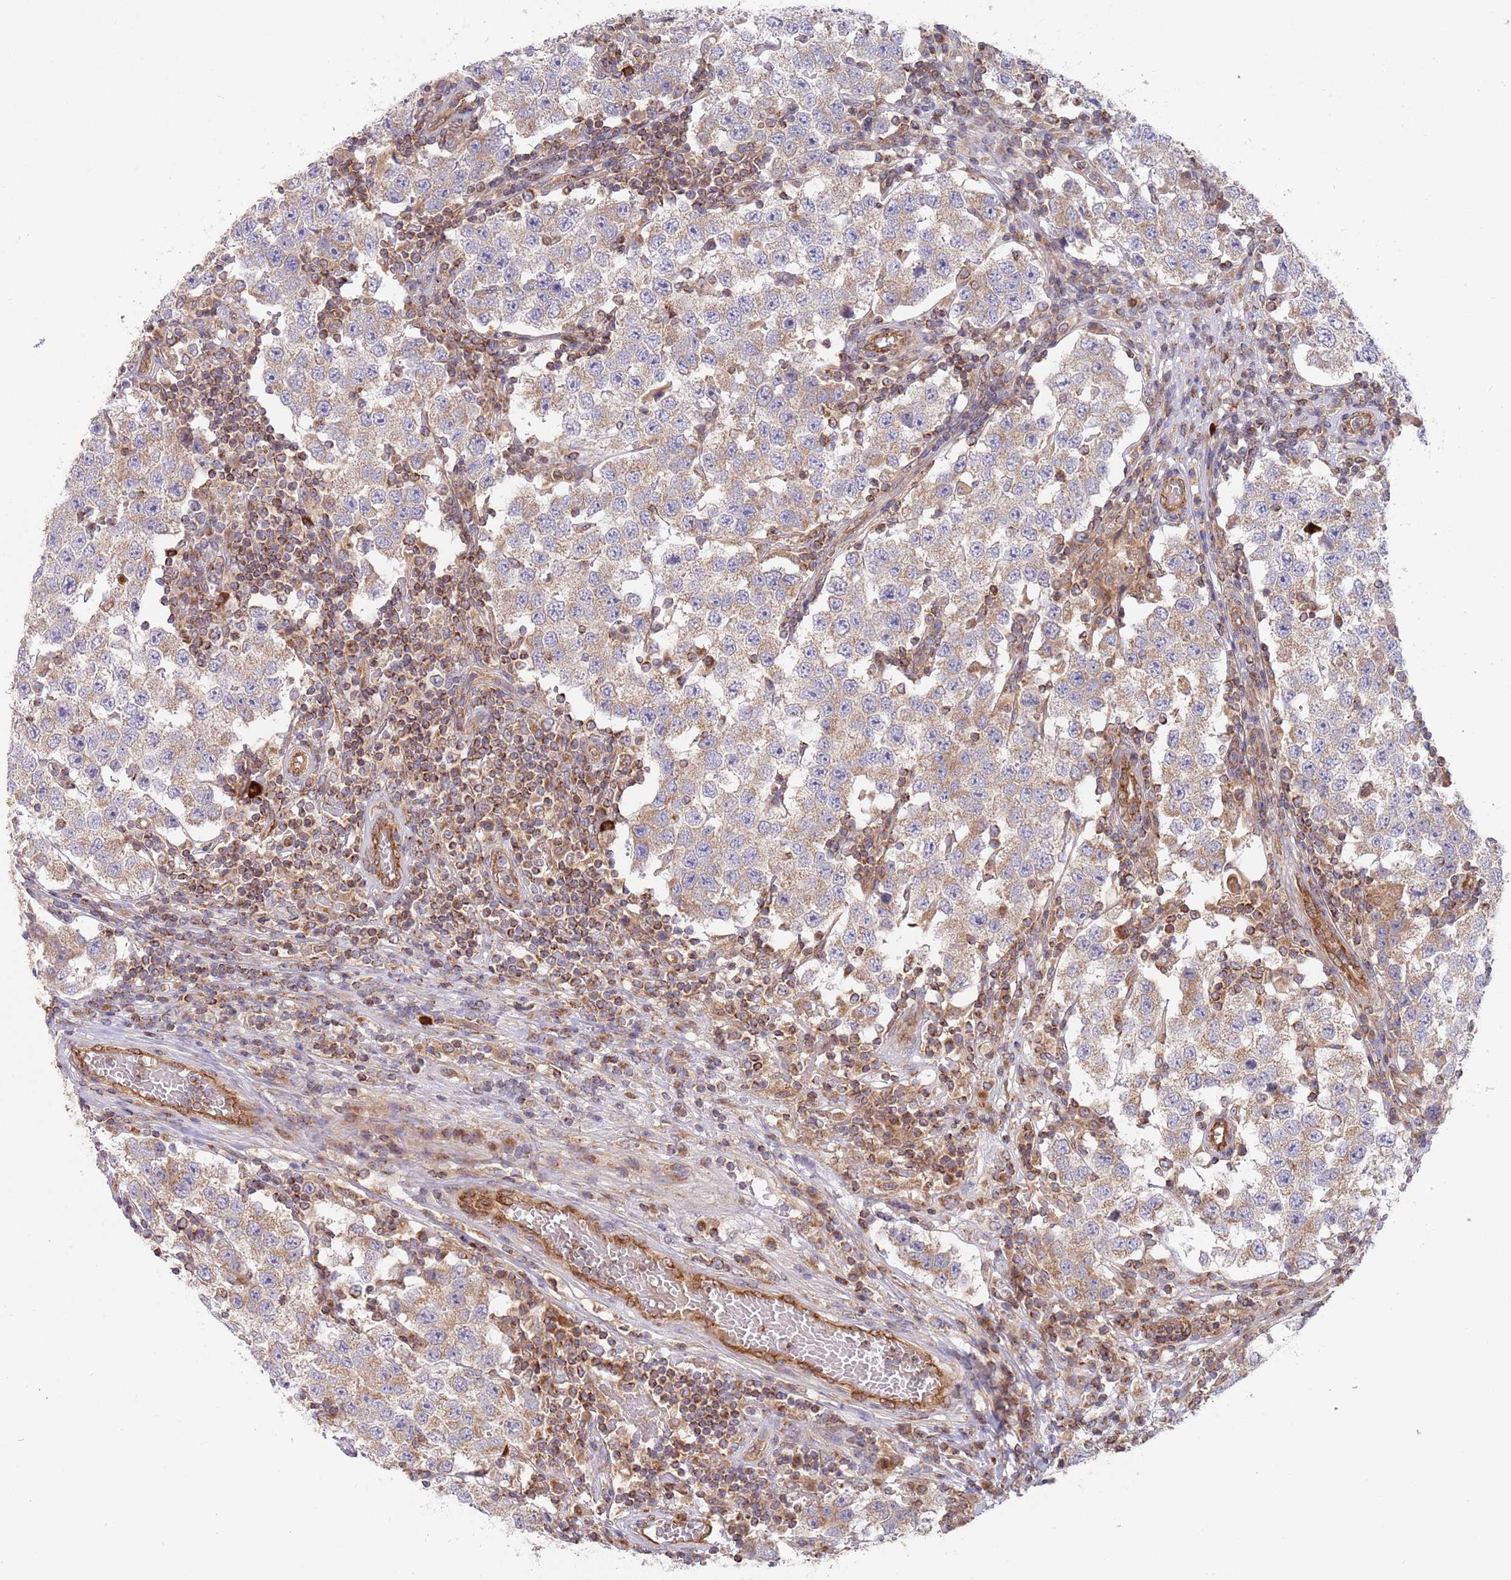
{"staining": {"intensity": "weak", "quantity": ">75%", "location": "cytoplasmic/membranous"}, "tissue": "testis cancer", "cell_type": "Tumor cells", "image_type": "cancer", "snomed": [{"axis": "morphology", "description": "Seminoma, NOS"}, {"axis": "topography", "description": "Testis"}], "caption": "Seminoma (testis) stained for a protein (brown) displays weak cytoplasmic/membranous positive positivity in approximately >75% of tumor cells.", "gene": "GUK1", "patient": {"sex": "male", "age": 34}}